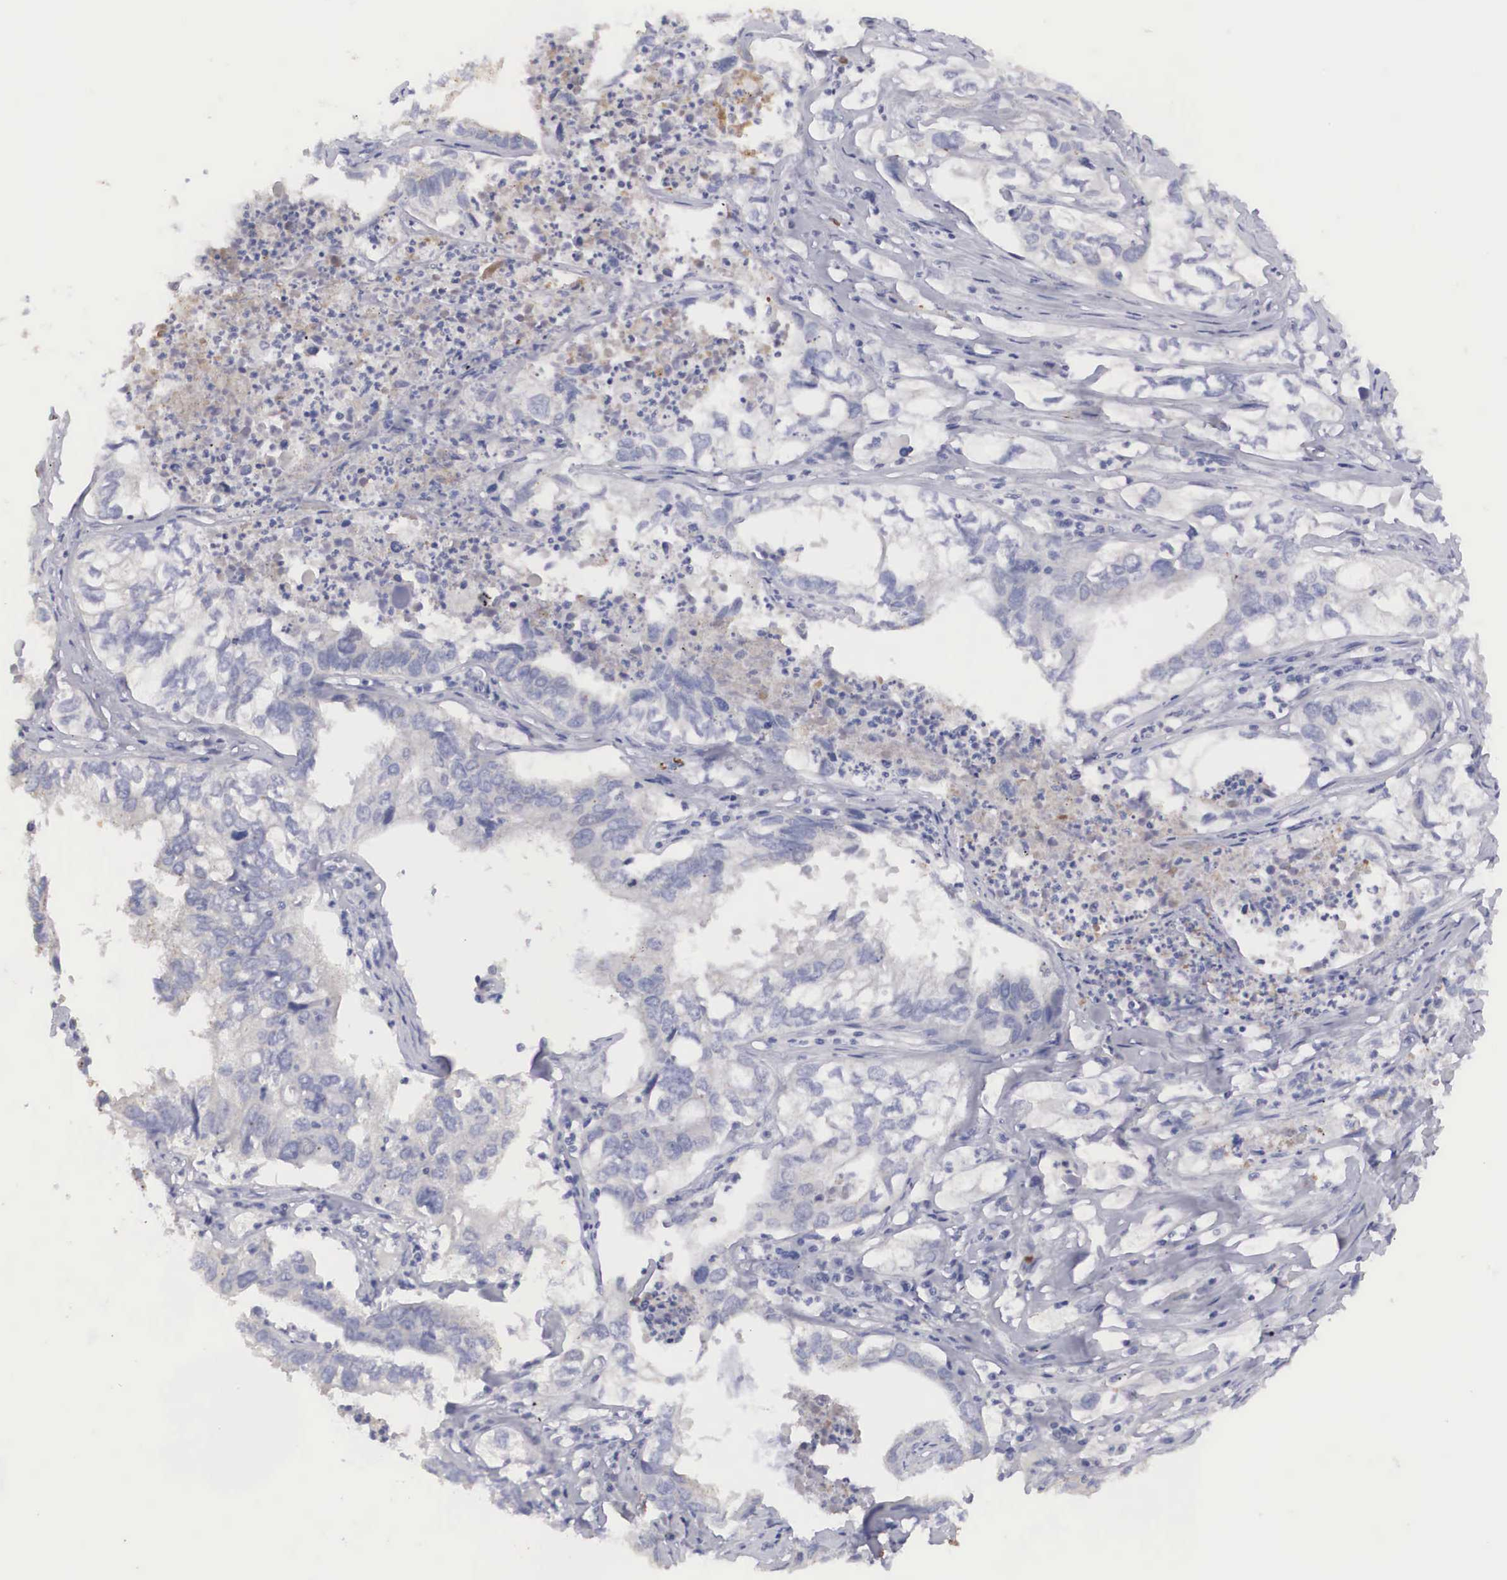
{"staining": {"intensity": "negative", "quantity": "none", "location": "none"}, "tissue": "lung cancer", "cell_type": "Tumor cells", "image_type": "cancer", "snomed": [{"axis": "morphology", "description": "Adenocarcinoma, NOS"}, {"axis": "topography", "description": "Lung"}], "caption": "This is a histopathology image of IHC staining of lung adenocarcinoma, which shows no expression in tumor cells. (Stains: DAB (3,3'-diaminobenzidine) immunohistochemistry with hematoxylin counter stain, Microscopy: brightfield microscopy at high magnification).", "gene": "CLU", "patient": {"sex": "male", "age": 48}}